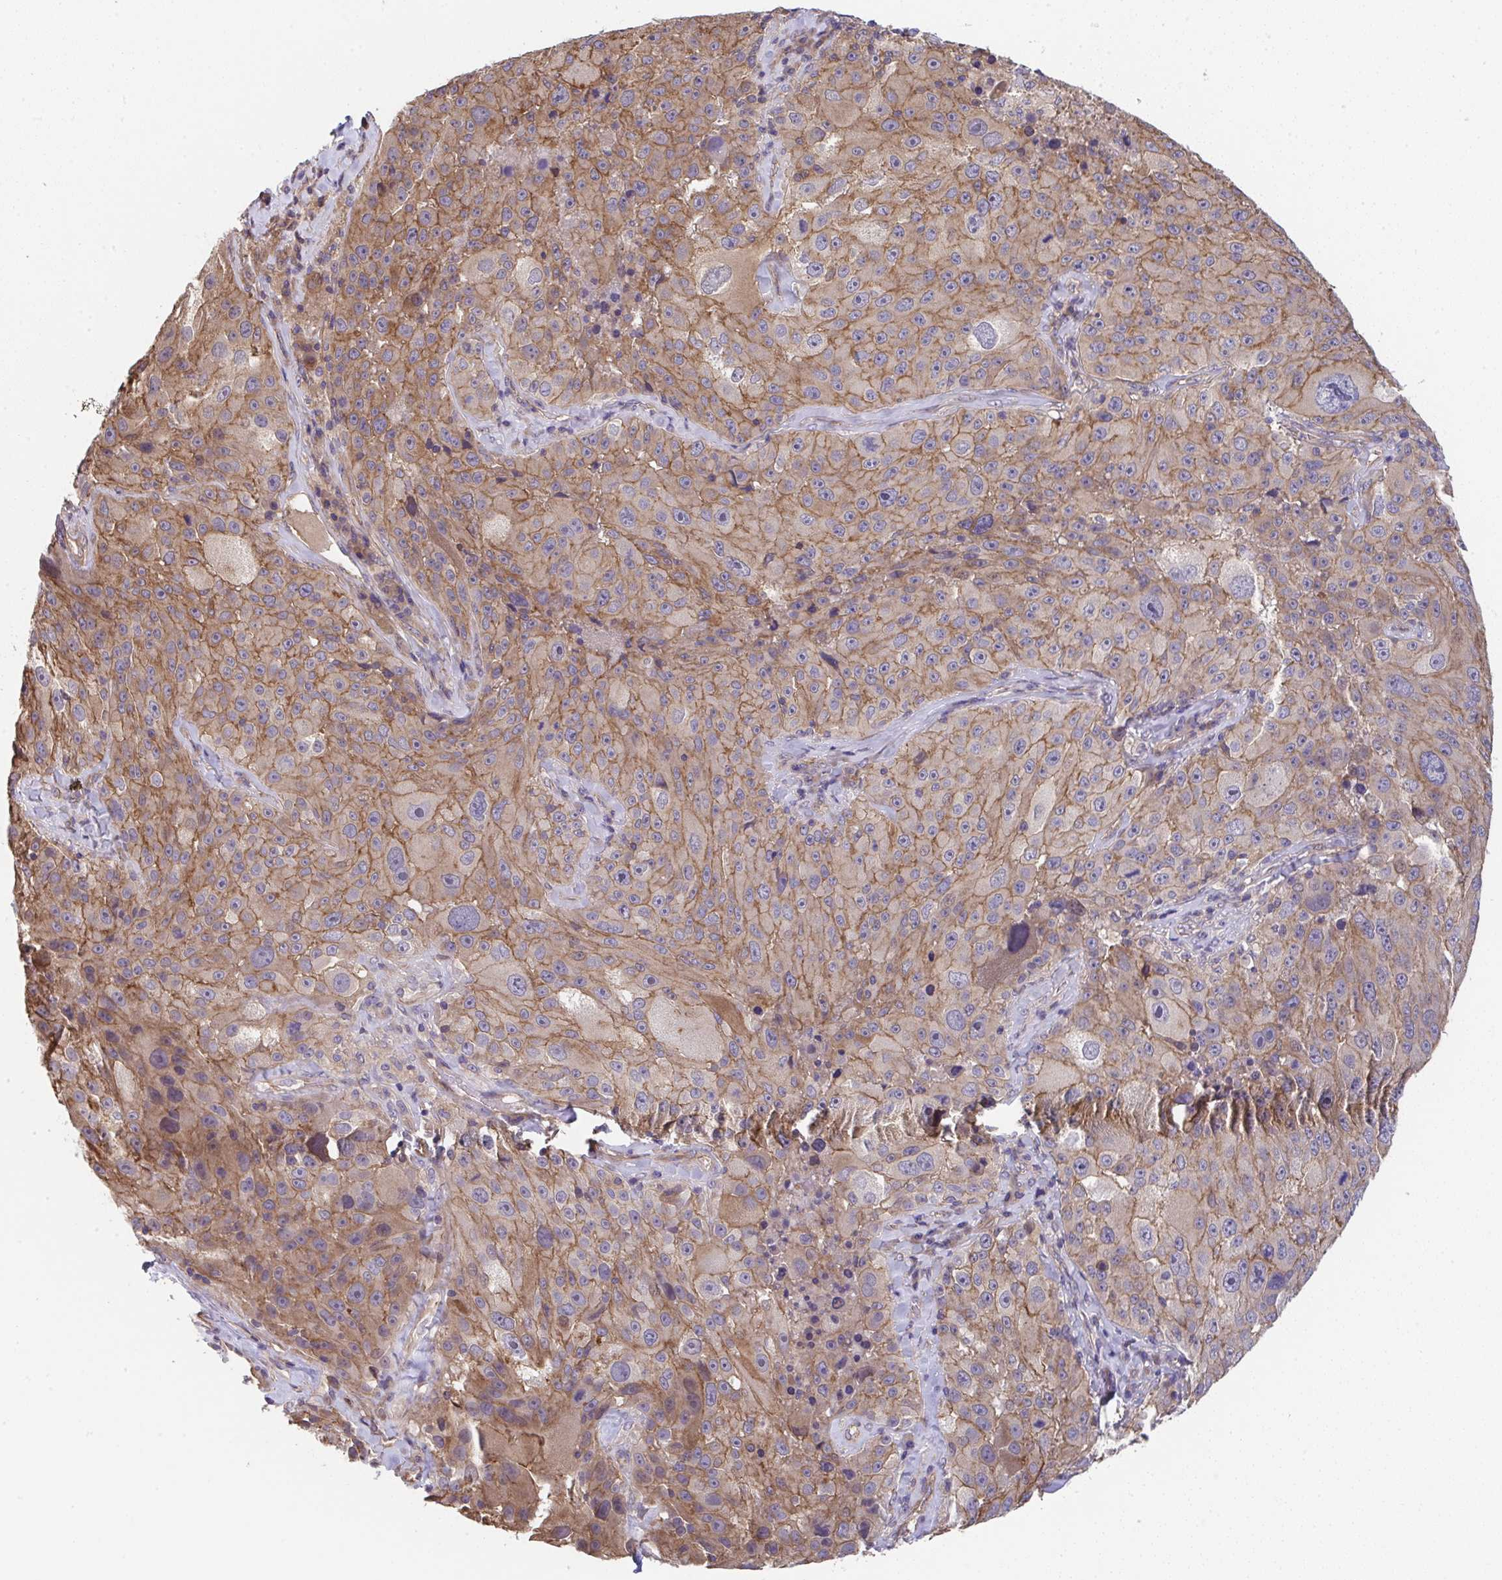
{"staining": {"intensity": "moderate", "quantity": ">75%", "location": "cytoplasmic/membranous"}, "tissue": "melanoma", "cell_type": "Tumor cells", "image_type": "cancer", "snomed": [{"axis": "morphology", "description": "Malignant melanoma, Metastatic site"}, {"axis": "topography", "description": "Lymph node"}], "caption": "High-magnification brightfield microscopy of melanoma stained with DAB (brown) and counterstained with hematoxylin (blue). tumor cells exhibit moderate cytoplasmic/membranous staining is identified in approximately>75% of cells. The staining was performed using DAB (3,3'-diaminobenzidine) to visualize the protein expression in brown, while the nuclei were stained in blue with hematoxylin (Magnification: 20x).", "gene": "ZNF696", "patient": {"sex": "male", "age": 62}}